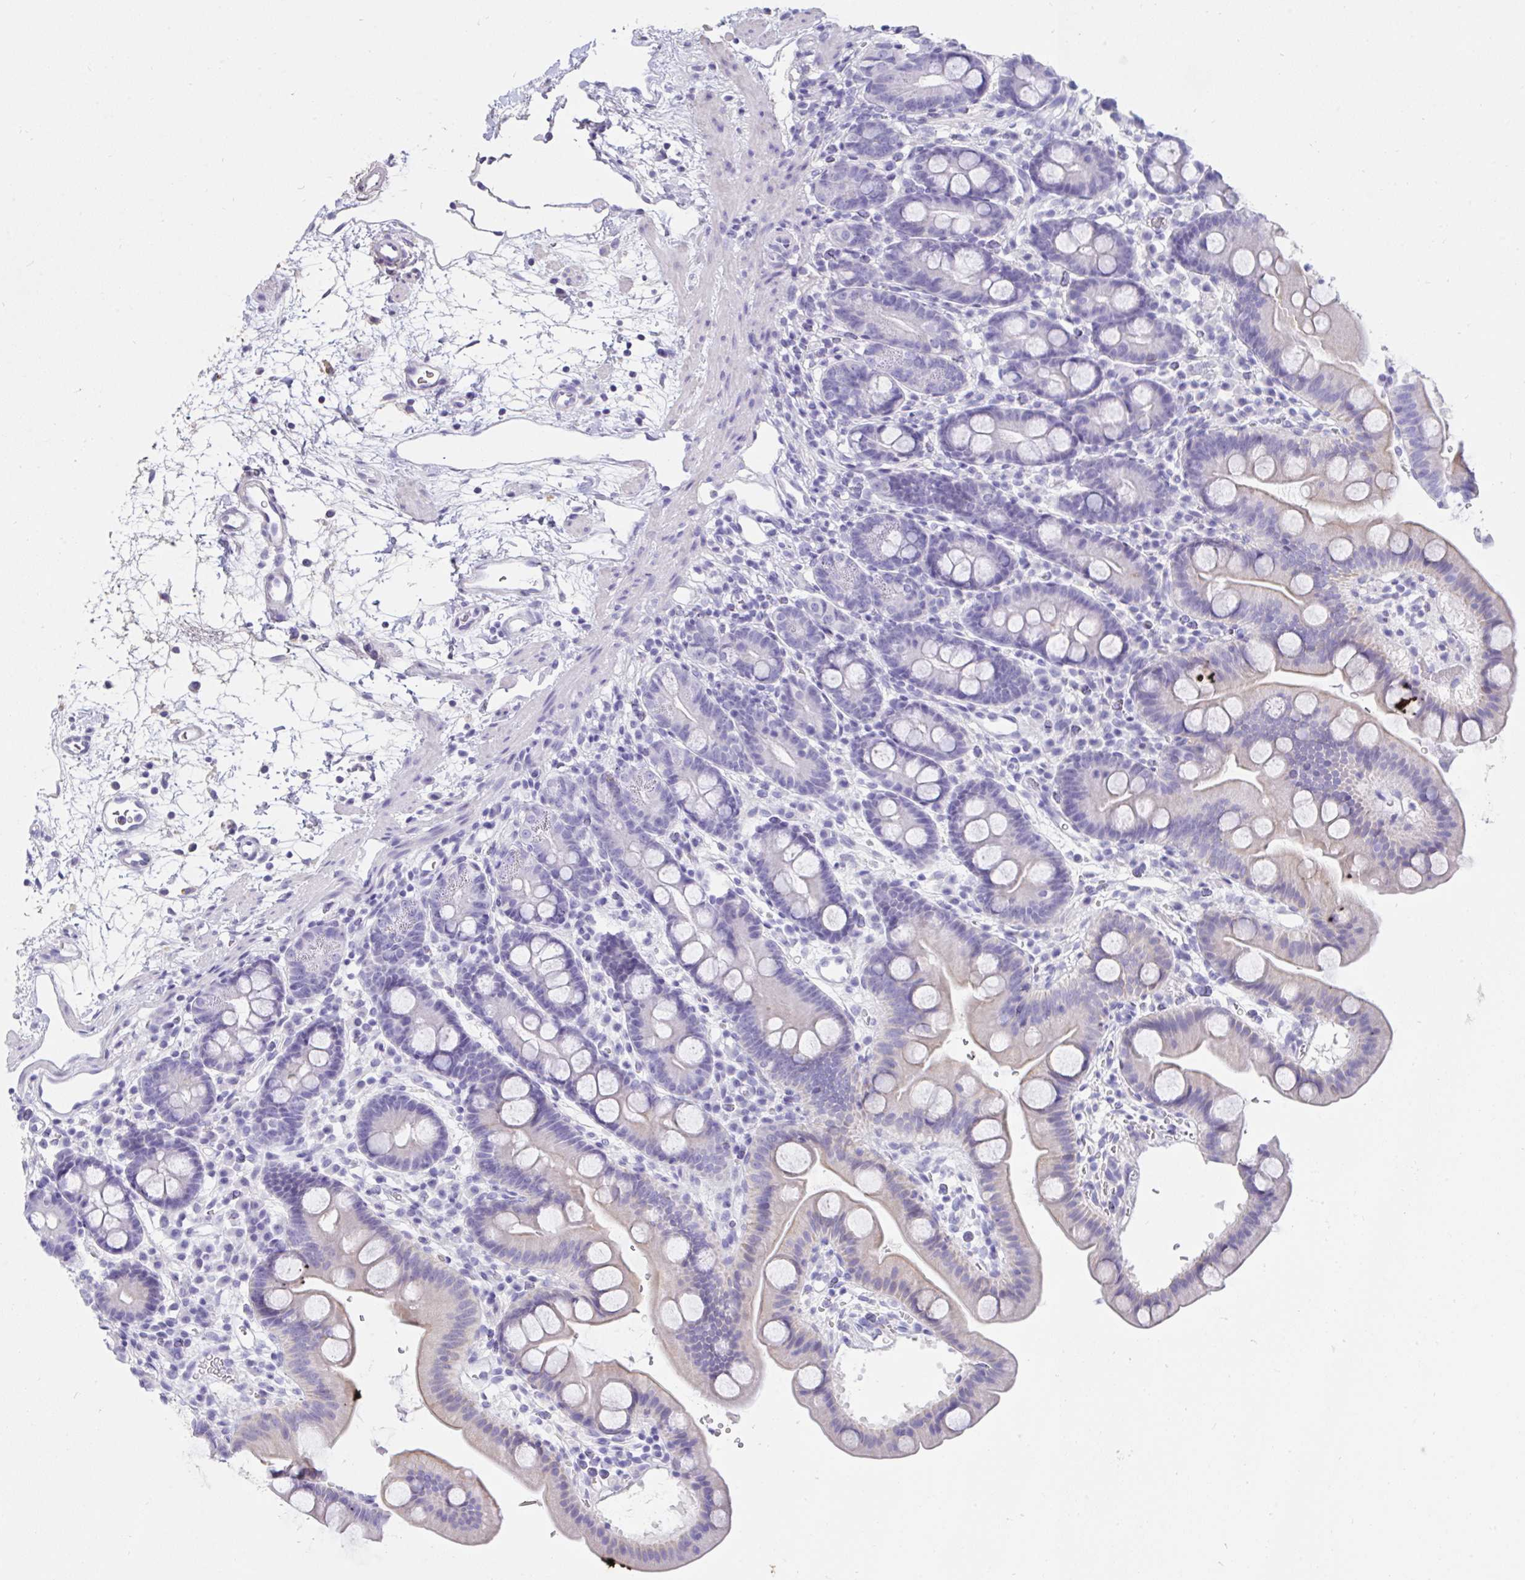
{"staining": {"intensity": "negative", "quantity": "none", "location": "none"}, "tissue": "duodenum", "cell_type": "Glandular cells", "image_type": "normal", "snomed": [{"axis": "morphology", "description": "Normal tissue, NOS"}, {"axis": "topography", "description": "Duodenum"}], "caption": "DAB (3,3'-diaminobenzidine) immunohistochemical staining of unremarkable duodenum reveals no significant positivity in glandular cells.", "gene": "TNNC1", "patient": {"sex": "male", "age": 59}}